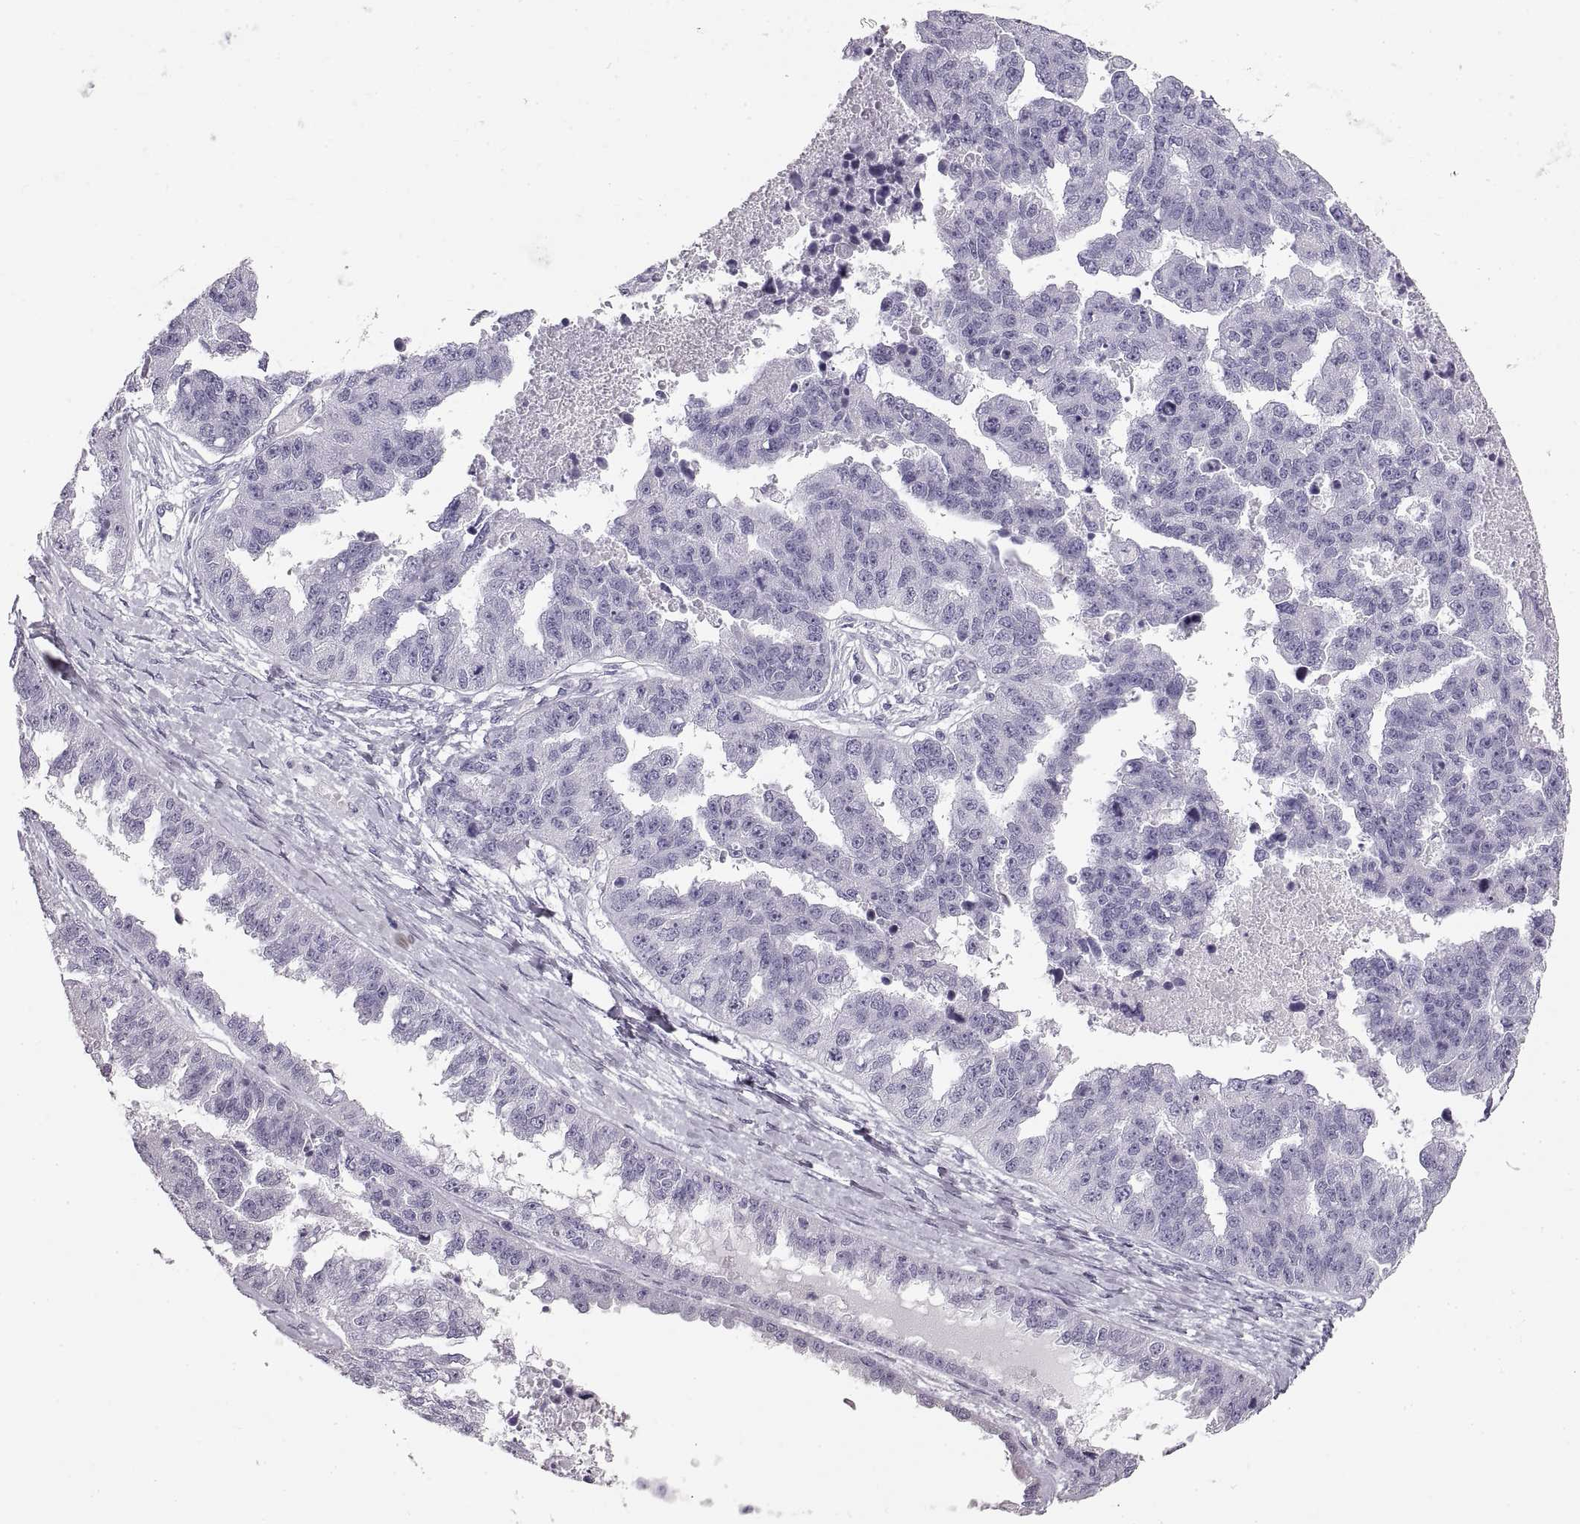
{"staining": {"intensity": "negative", "quantity": "none", "location": "none"}, "tissue": "ovarian cancer", "cell_type": "Tumor cells", "image_type": "cancer", "snomed": [{"axis": "morphology", "description": "Cystadenocarcinoma, serous, NOS"}, {"axis": "topography", "description": "Ovary"}], "caption": "The image reveals no significant expression in tumor cells of serous cystadenocarcinoma (ovarian).", "gene": "CRYAA", "patient": {"sex": "female", "age": 58}}